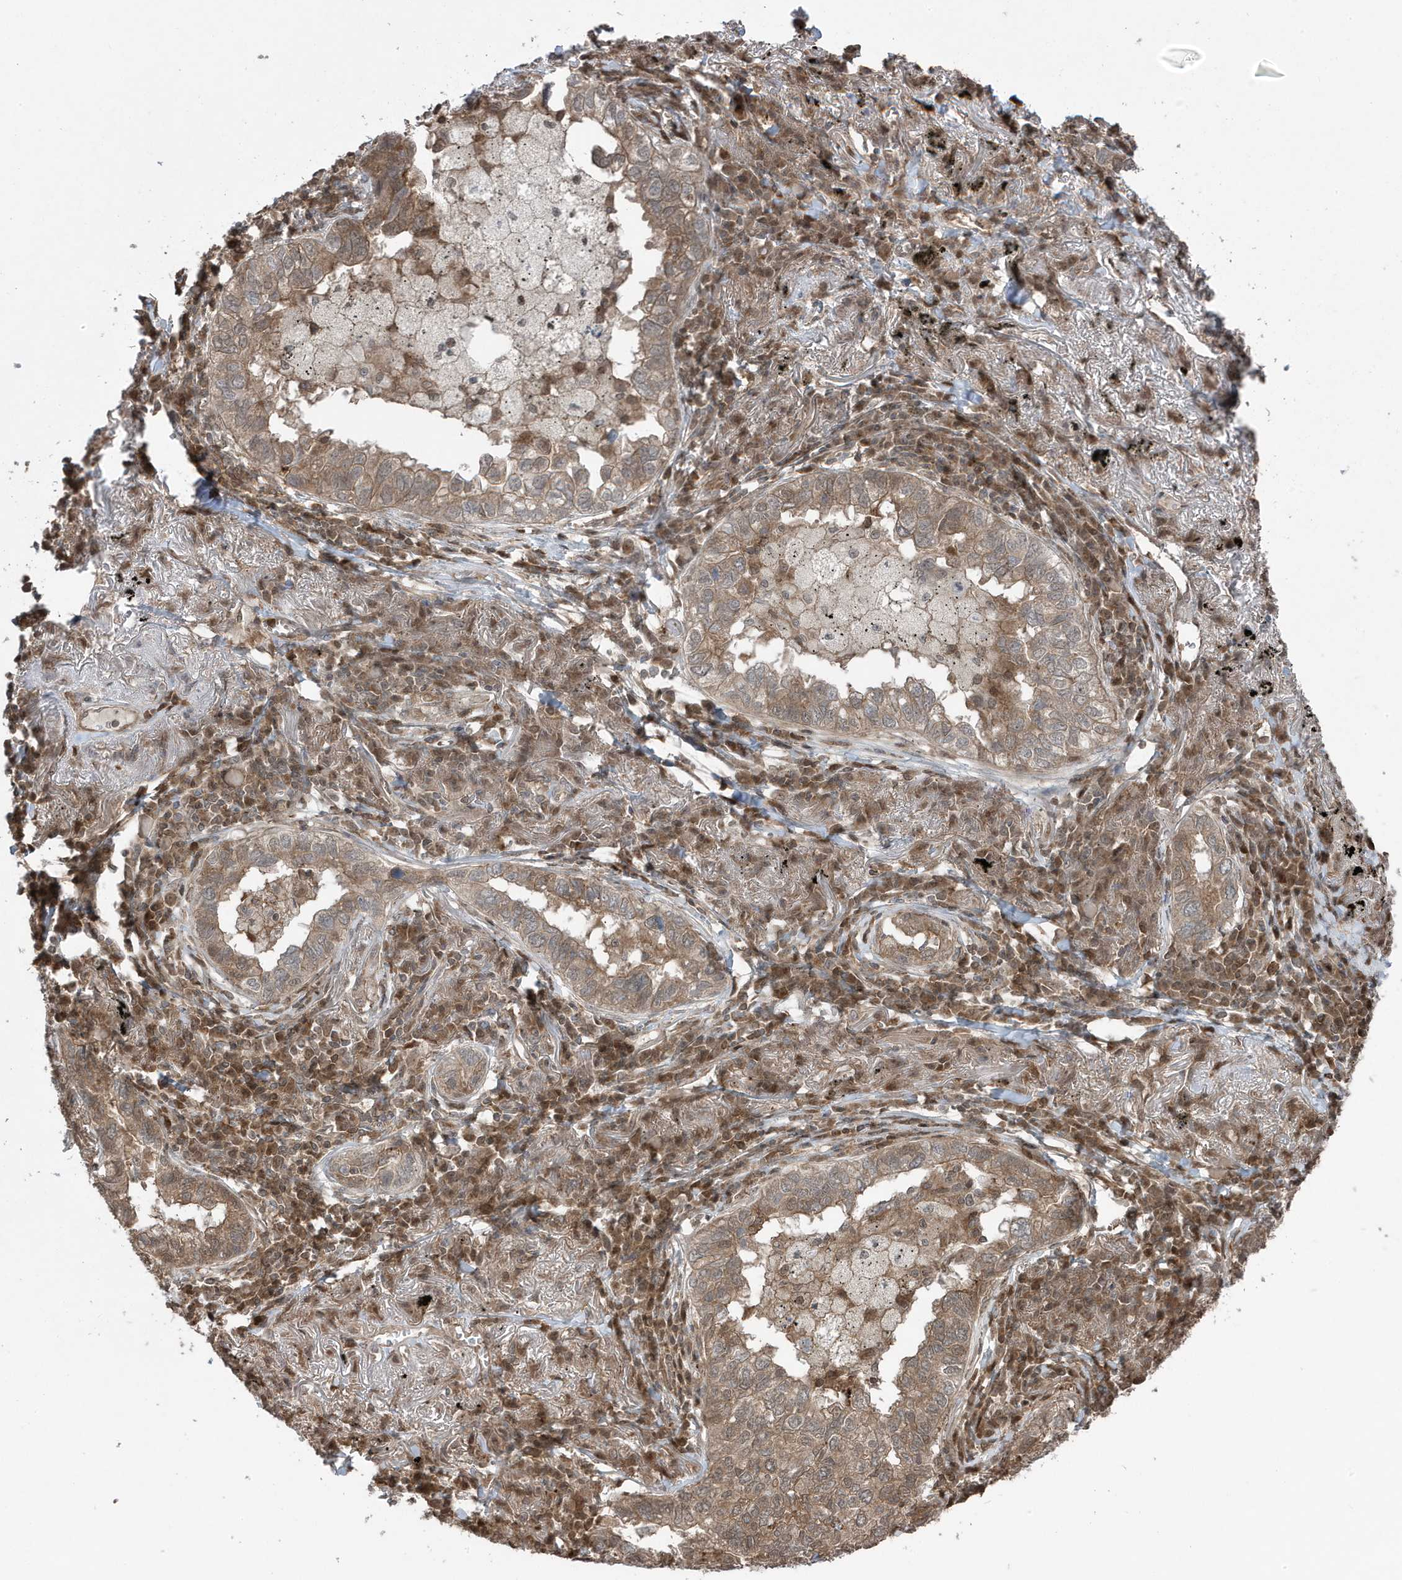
{"staining": {"intensity": "moderate", "quantity": "25%-75%", "location": "cytoplasmic/membranous"}, "tissue": "lung cancer", "cell_type": "Tumor cells", "image_type": "cancer", "snomed": [{"axis": "morphology", "description": "Adenocarcinoma, NOS"}, {"axis": "topography", "description": "Lung"}], "caption": "Human lung cancer stained with a protein marker shows moderate staining in tumor cells.", "gene": "MAPK1IP1L", "patient": {"sex": "male", "age": 65}}